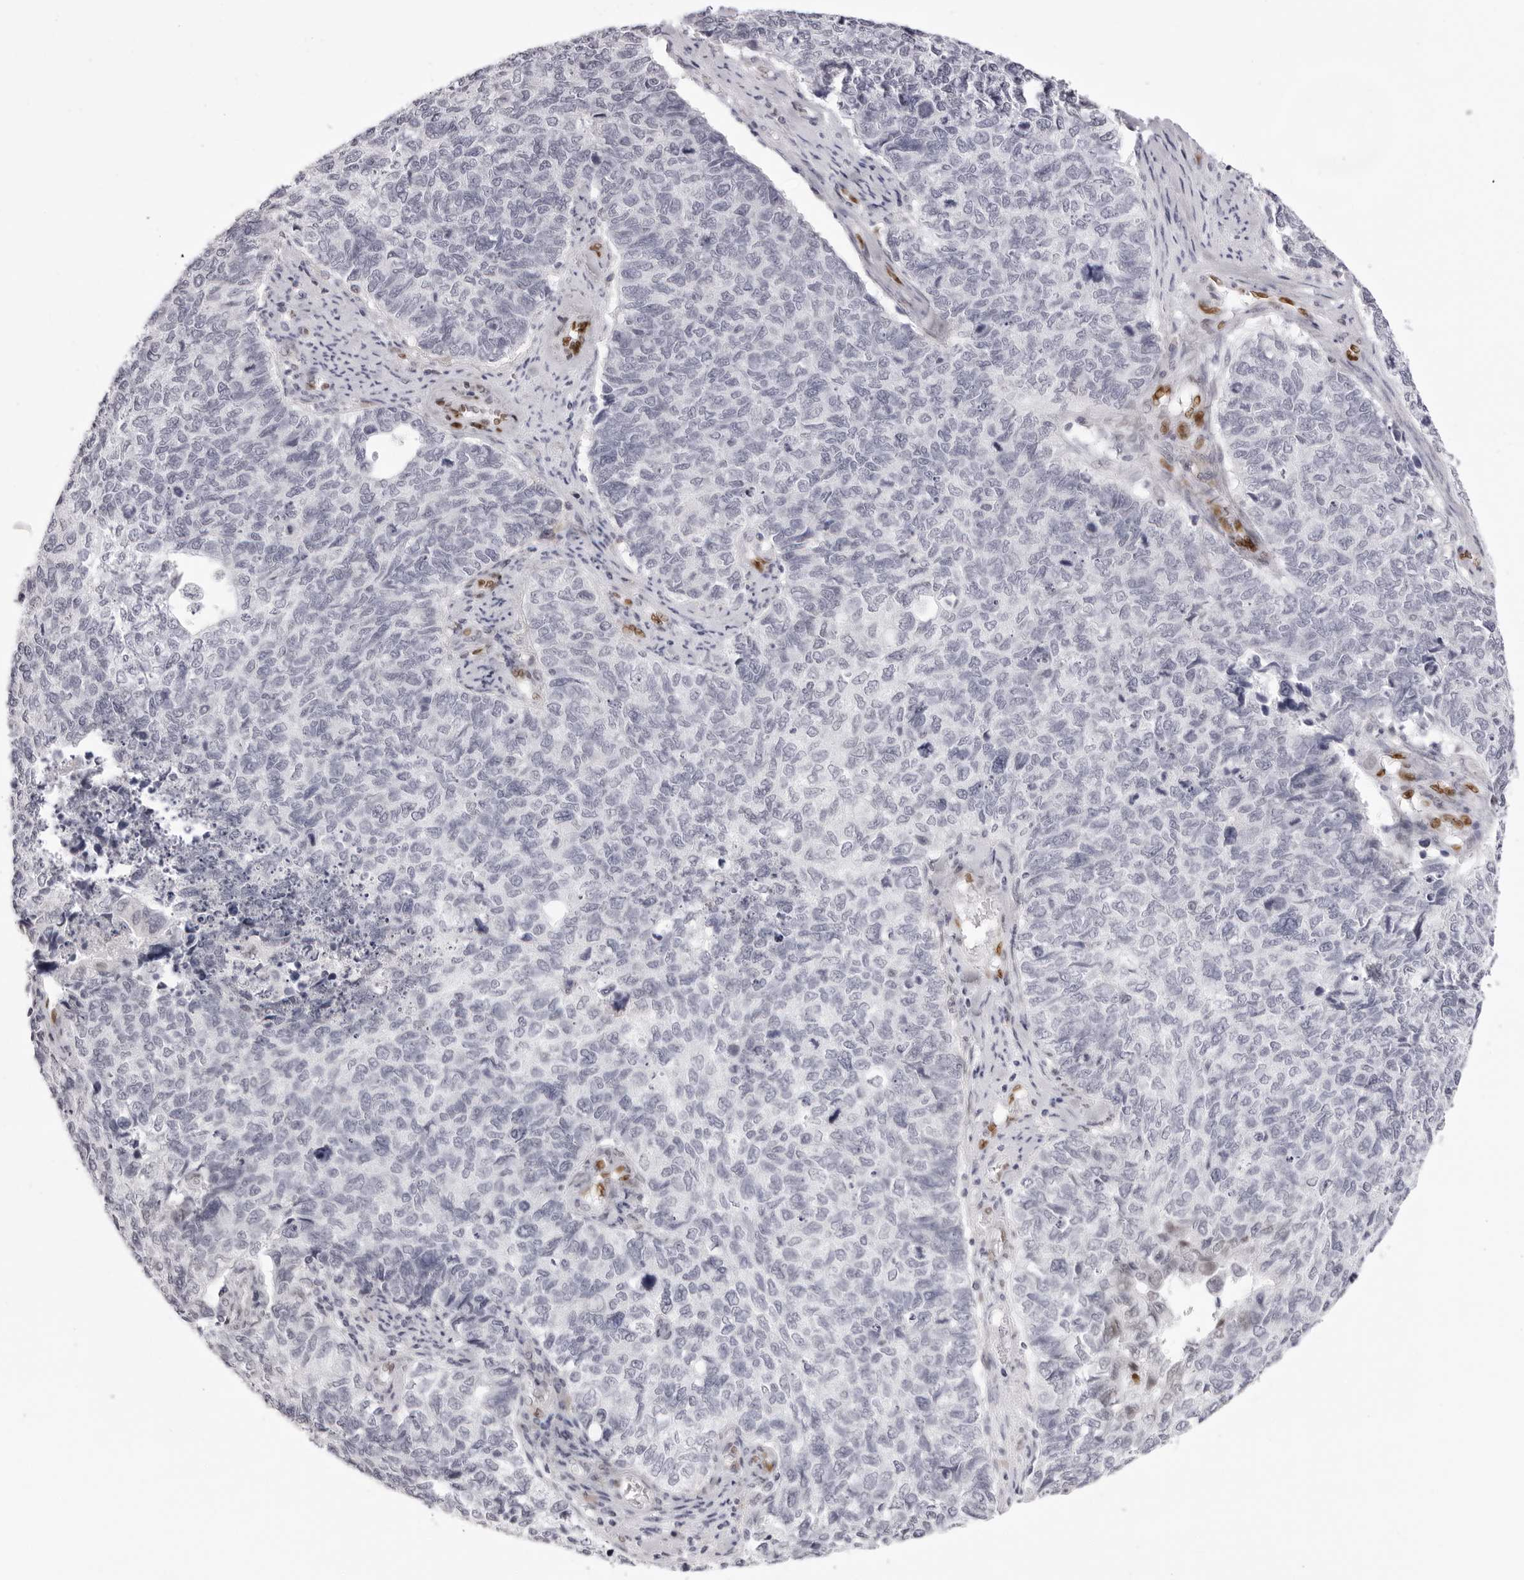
{"staining": {"intensity": "negative", "quantity": "none", "location": "none"}, "tissue": "cervical cancer", "cell_type": "Tumor cells", "image_type": "cancer", "snomed": [{"axis": "morphology", "description": "Squamous cell carcinoma, NOS"}, {"axis": "topography", "description": "Cervix"}], "caption": "Immunohistochemistry histopathology image of human cervical cancer stained for a protein (brown), which demonstrates no staining in tumor cells. Brightfield microscopy of immunohistochemistry (IHC) stained with DAB (3,3'-diaminobenzidine) (brown) and hematoxylin (blue), captured at high magnification.", "gene": "MAFK", "patient": {"sex": "female", "age": 63}}